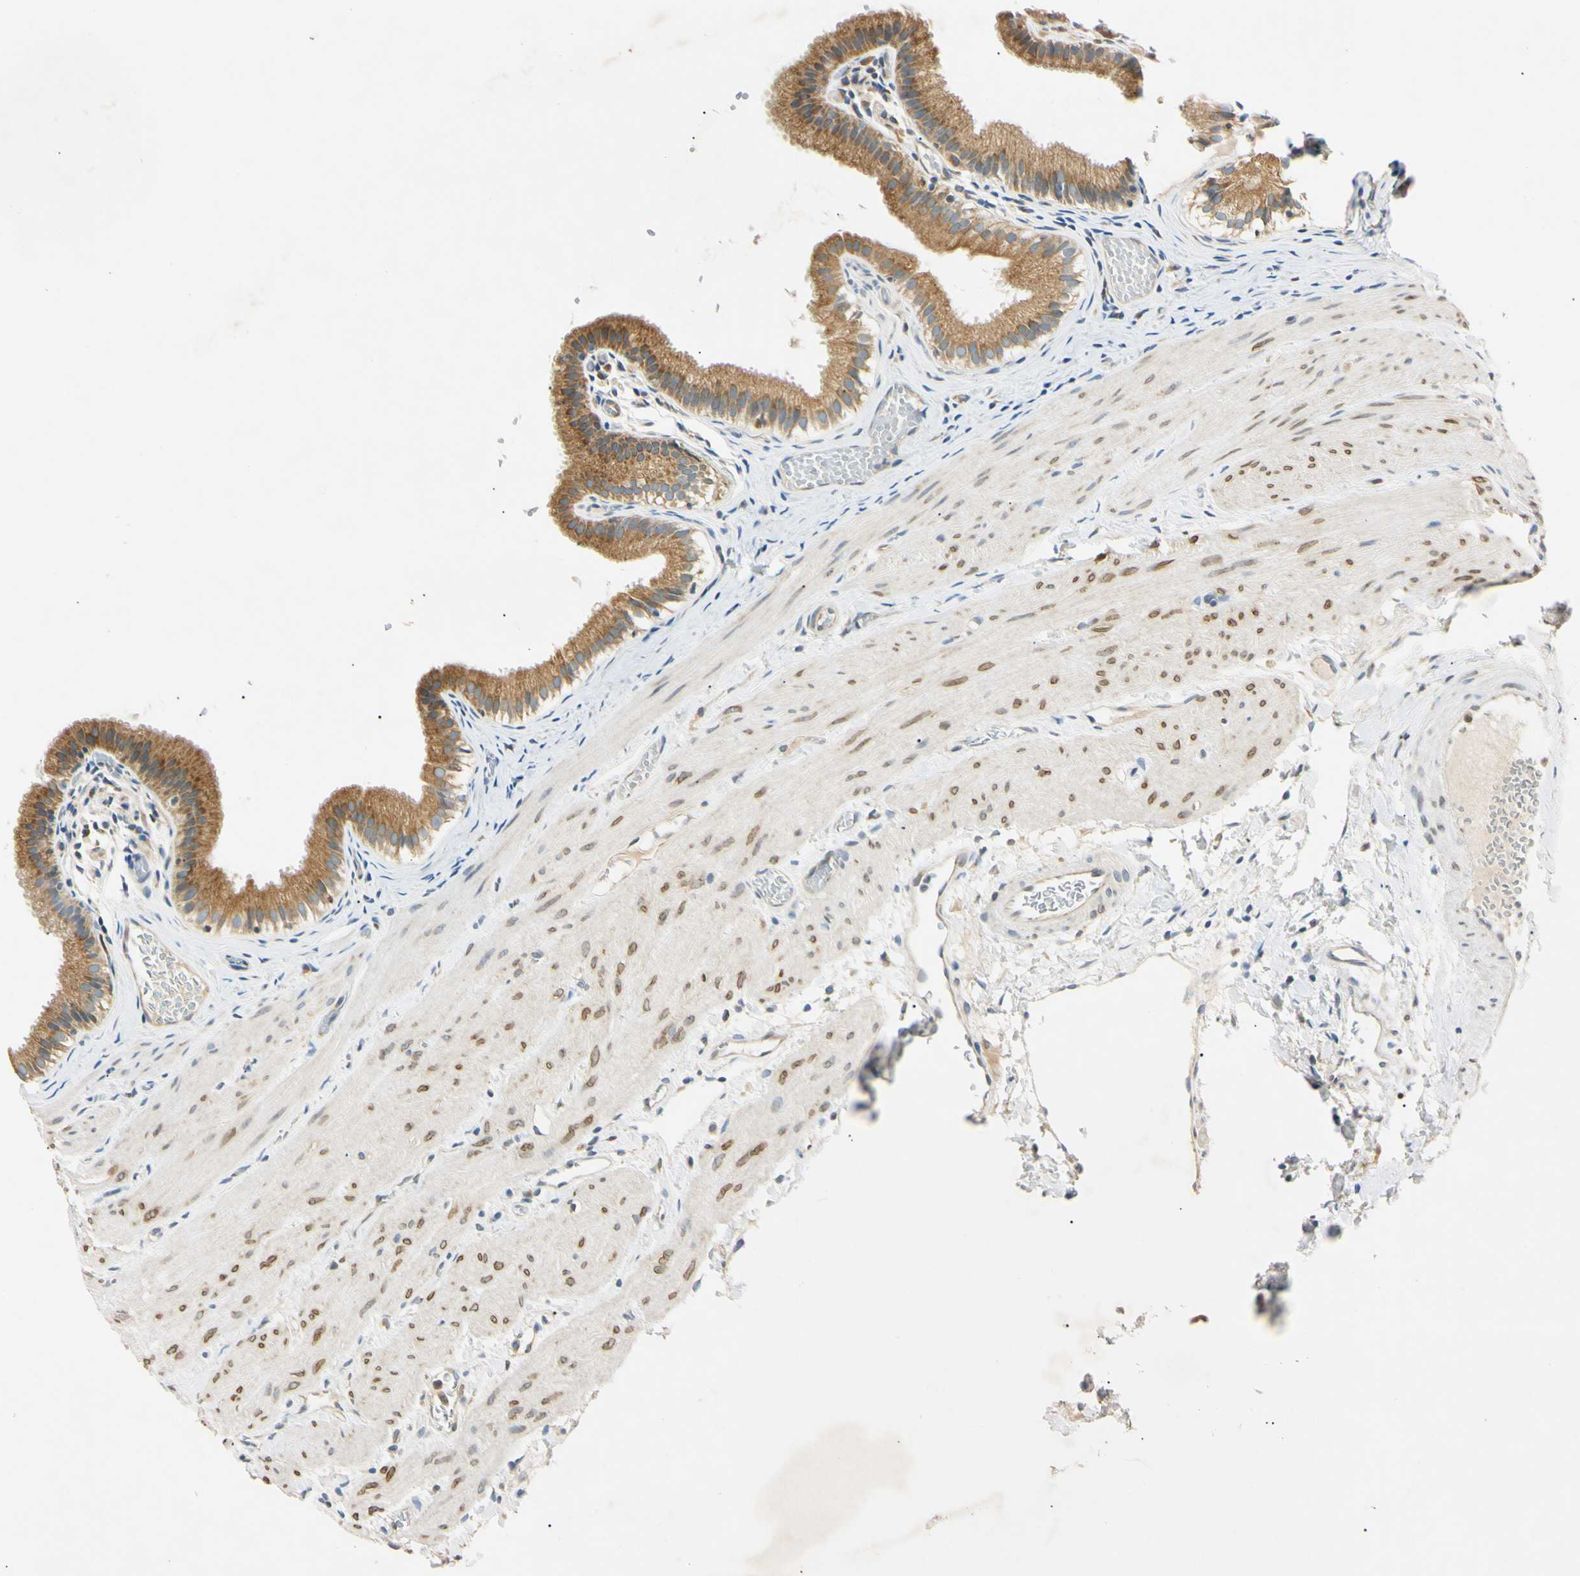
{"staining": {"intensity": "moderate", "quantity": ">75%", "location": "cytoplasmic/membranous"}, "tissue": "gallbladder", "cell_type": "Glandular cells", "image_type": "normal", "snomed": [{"axis": "morphology", "description": "Normal tissue, NOS"}, {"axis": "topography", "description": "Gallbladder"}], "caption": "A histopathology image showing moderate cytoplasmic/membranous staining in approximately >75% of glandular cells in unremarkable gallbladder, as visualized by brown immunohistochemical staining.", "gene": "DNAJB12", "patient": {"sex": "female", "age": 26}}